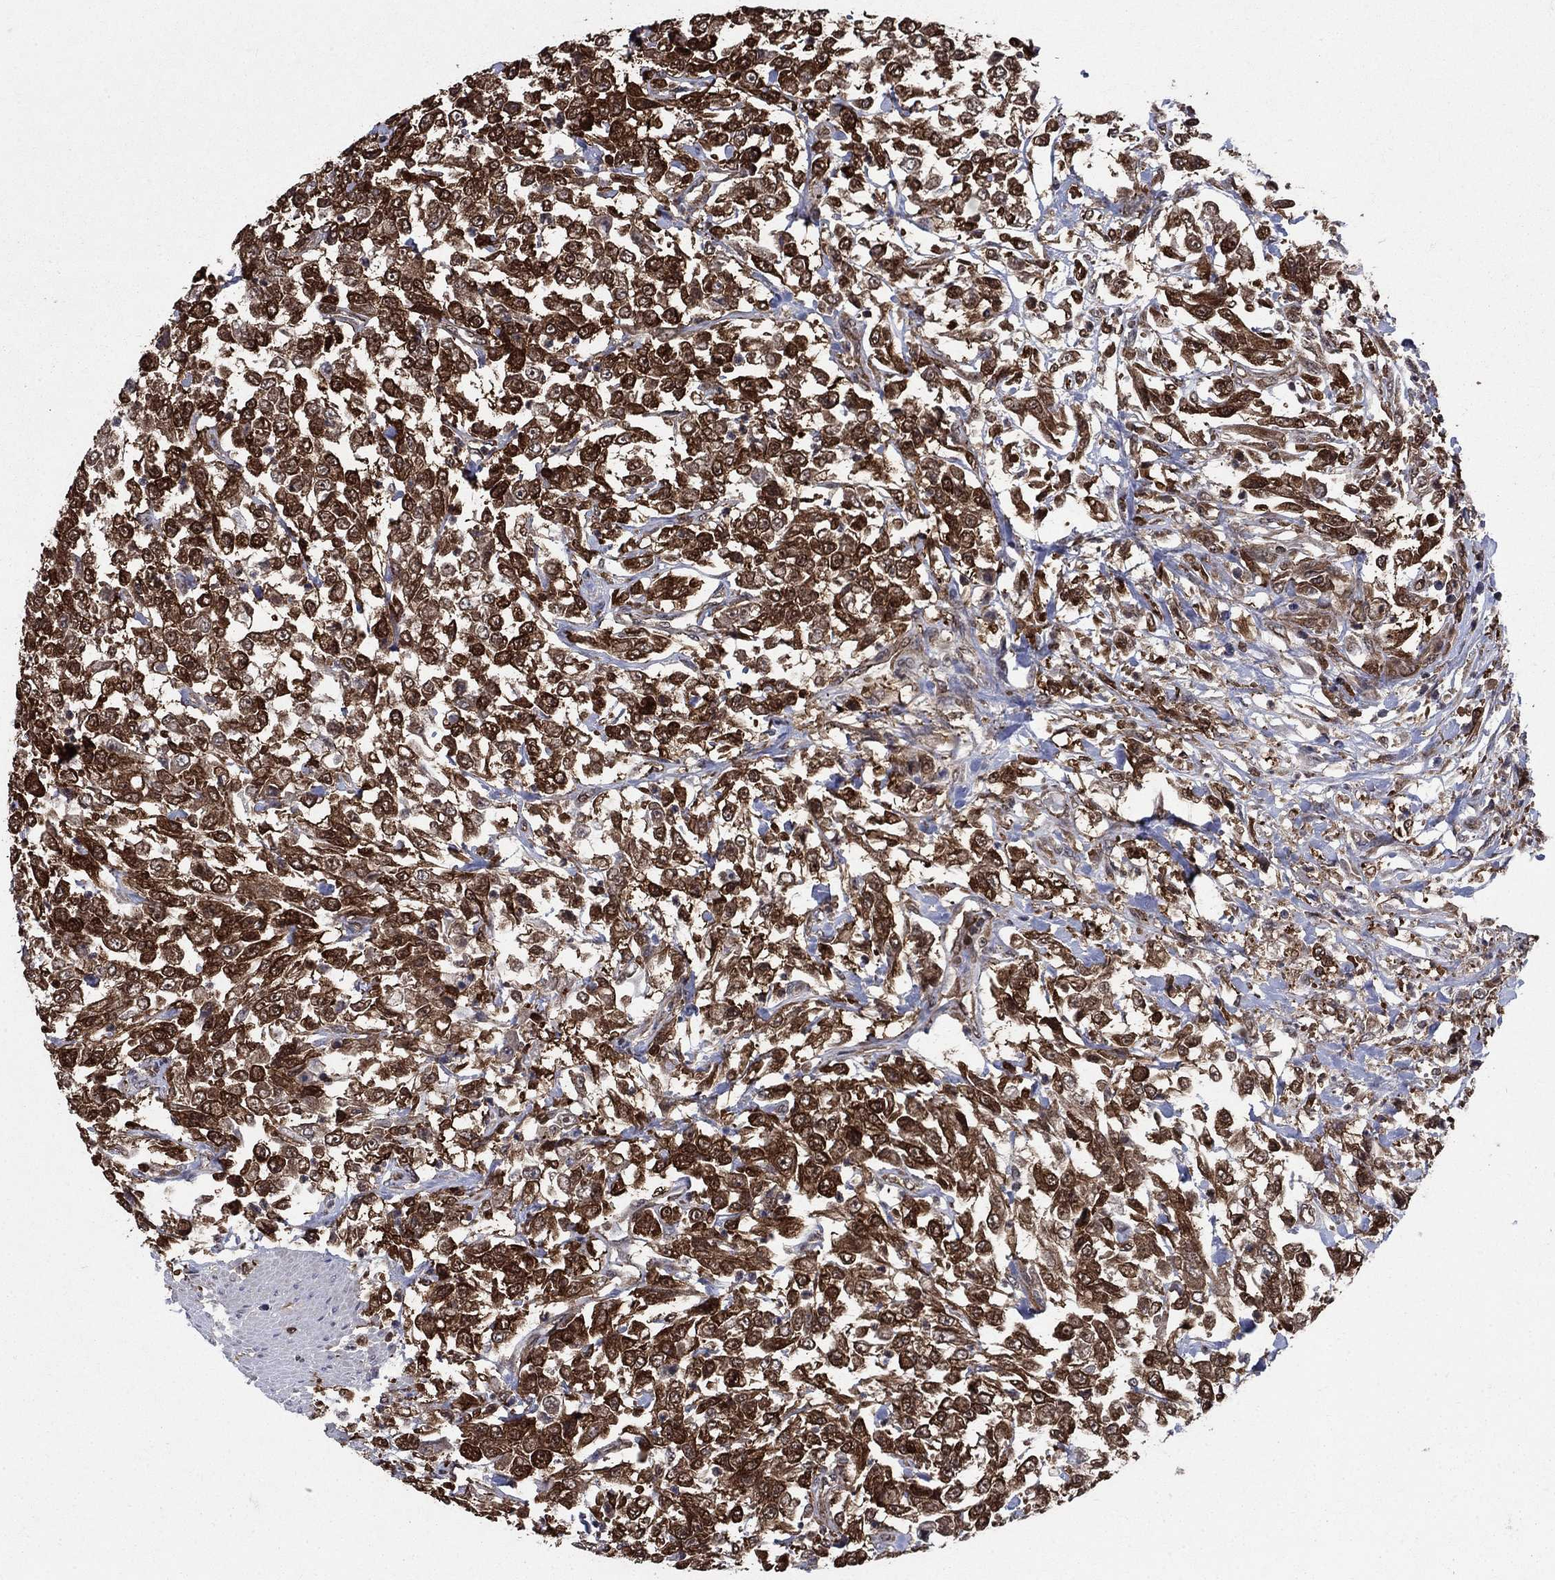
{"staining": {"intensity": "strong", "quantity": ">75%", "location": "cytoplasmic/membranous"}, "tissue": "urothelial cancer", "cell_type": "Tumor cells", "image_type": "cancer", "snomed": [{"axis": "morphology", "description": "Urothelial carcinoma, High grade"}, {"axis": "topography", "description": "Urinary bladder"}], "caption": "Strong cytoplasmic/membranous expression for a protein is appreciated in about >75% of tumor cells of urothelial cancer using immunohistochemistry.", "gene": "CACYBP", "patient": {"sex": "male", "age": 46}}